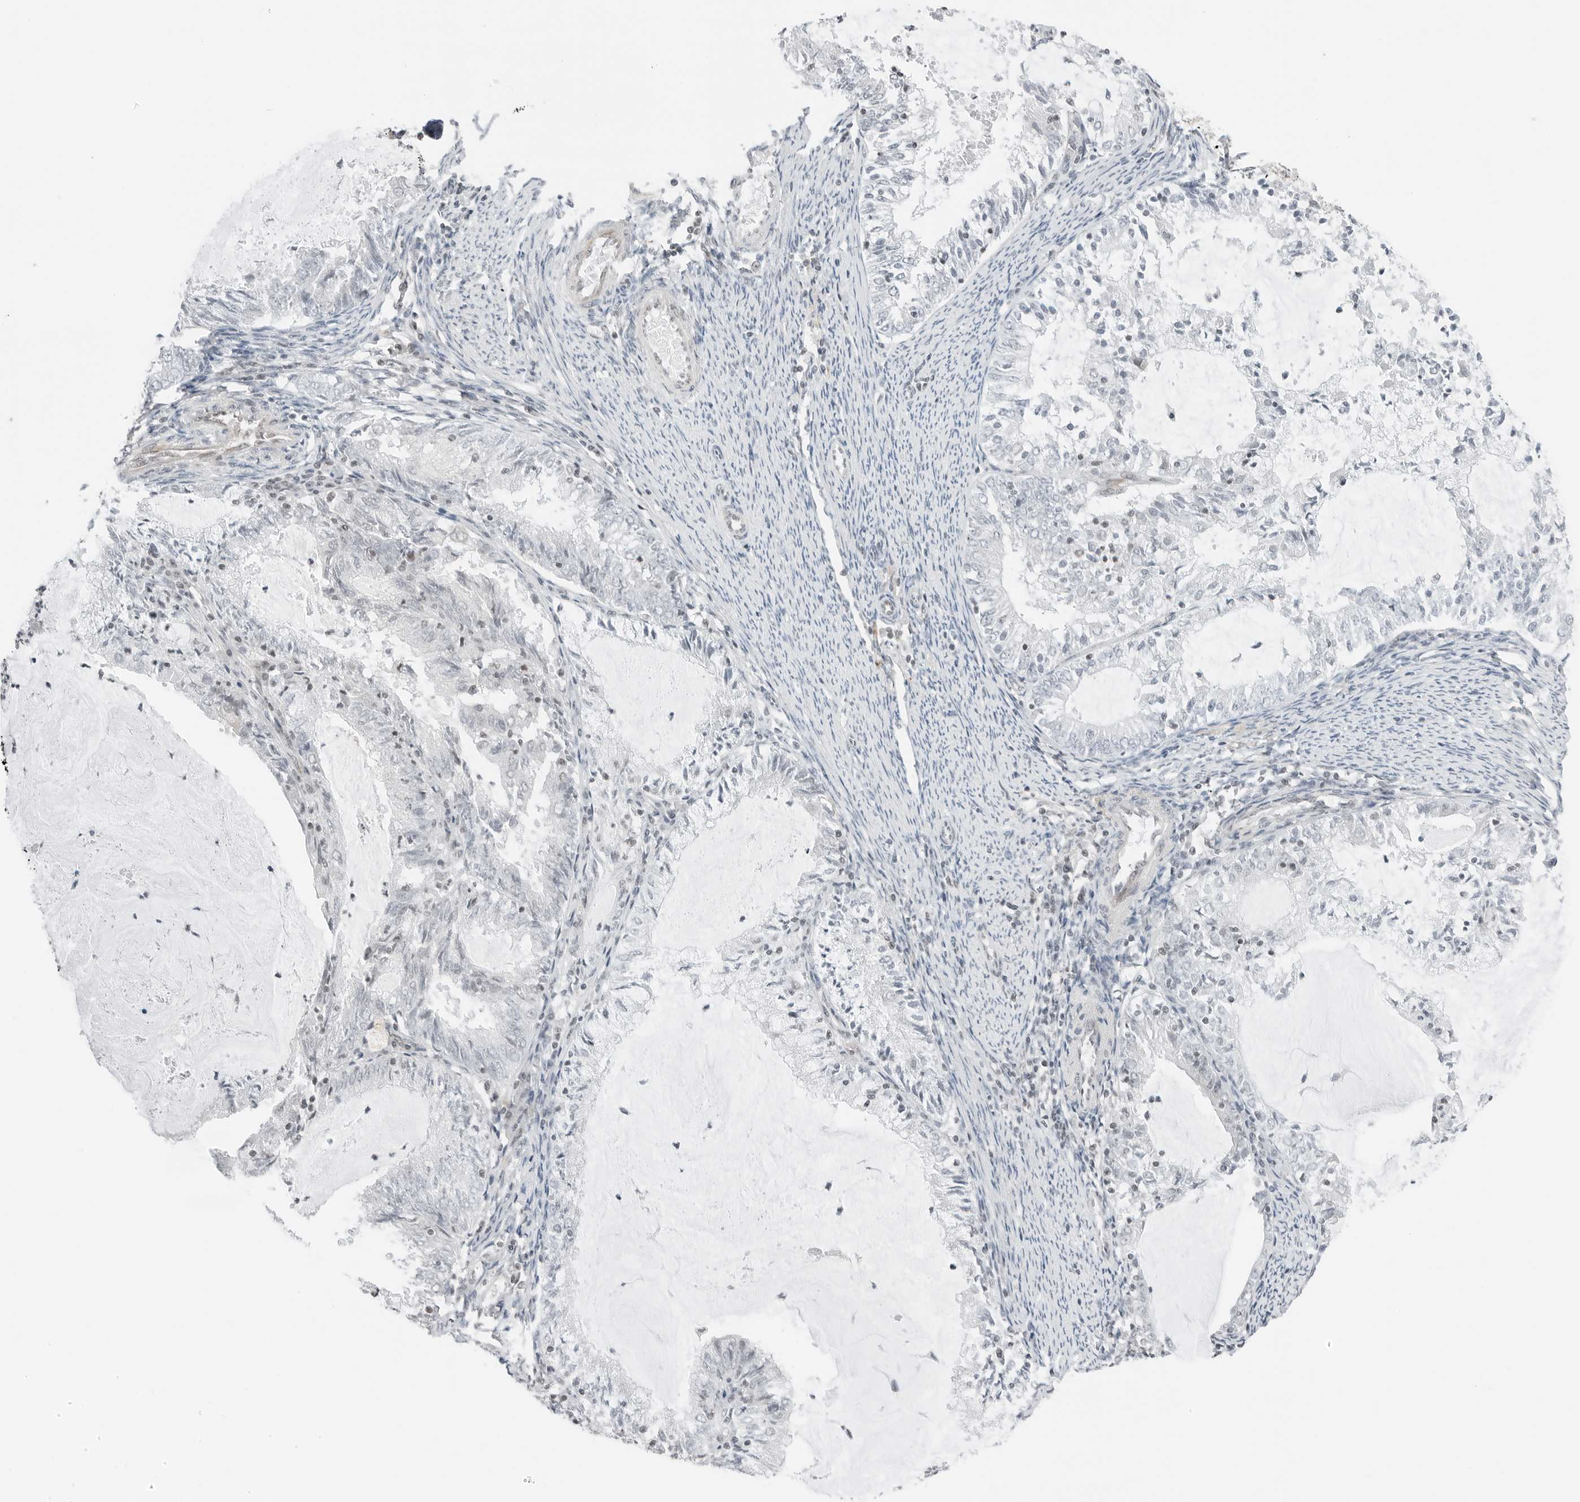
{"staining": {"intensity": "negative", "quantity": "none", "location": "none"}, "tissue": "endometrial cancer", "cell_type": "Tumor cells", "image_type": "cancer", "snomed": [{"axis": "morphology", "description": "Adenocarcinoma, NOS"}, {"axis": "topography", "description": "Endometrium"}], "caption": "An image of endometrial cancer stained for a protein shows no brown staining in tumor cells.", "gene": "CRTC2", "patient": {"sex": "female", "age": 57}}